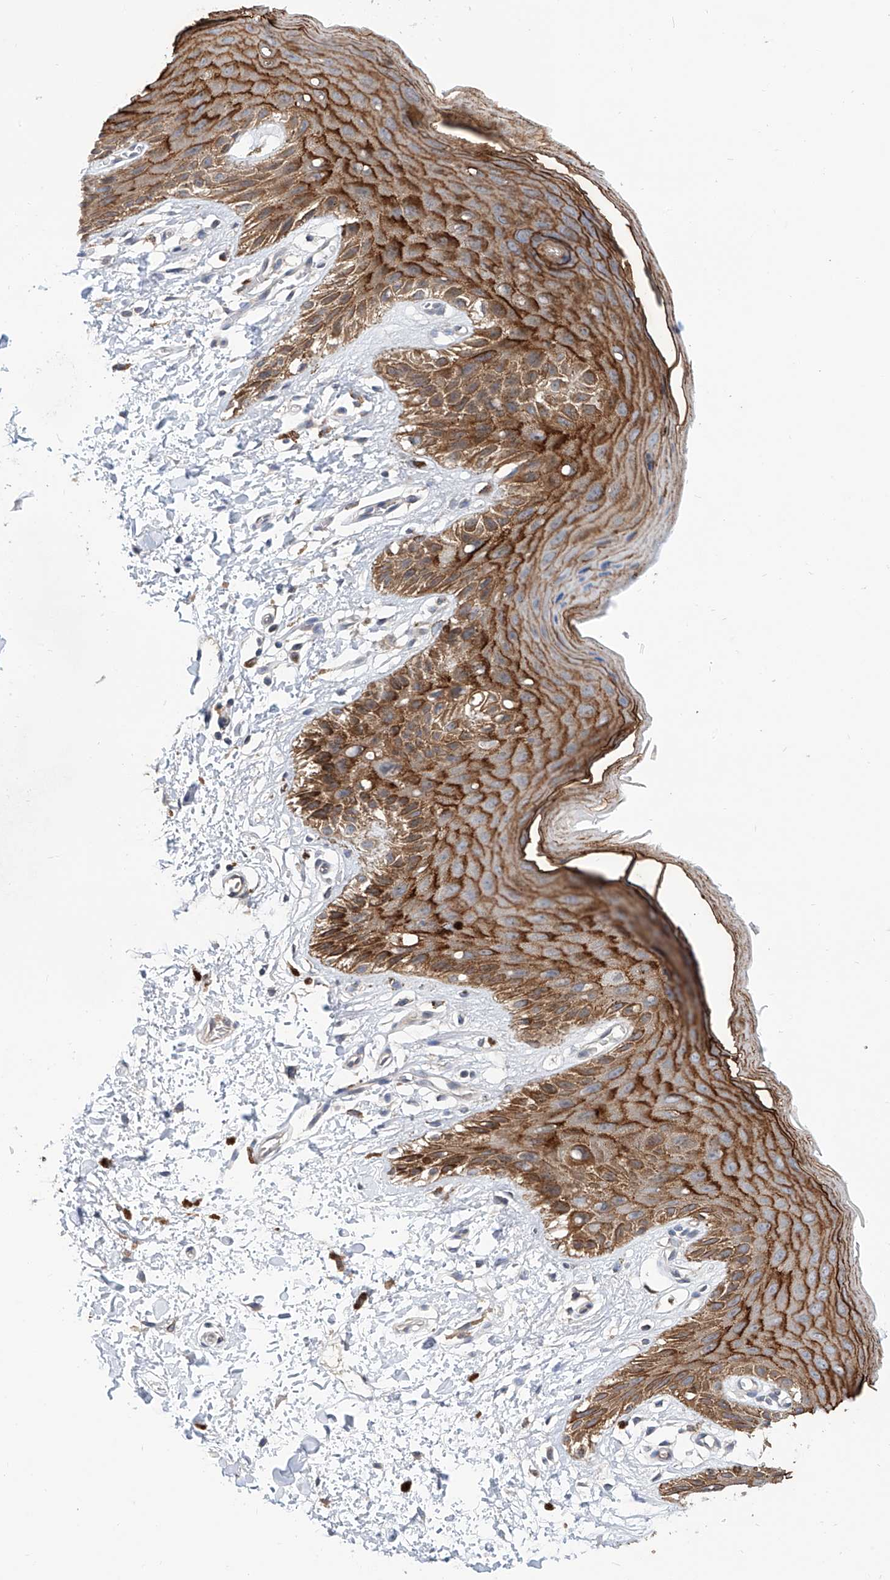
{"staining": {"intensity": "moderate", "quantity": ">75%", "location": "cytoplasmic/membranous"}, "tissue": "skin", "cell_type": "Epidermal cells", "image_type": "normal", "snomed": [{"axis": "morphology", "description": "Normal tissue, NOS"}, {"axis": "topography", "description": "Anal"}], "caption": "The micrograph reveals immunohistochemical staining of normal skin. There is moderate cytoplasmic/membranous expression is seen in about >75% of epidermal cells. The protein of interest is shown in brown color, while the nuclei are stained blue.", "gene": "MAGEE2", "patient": {"sex": "male", "age": 44}}